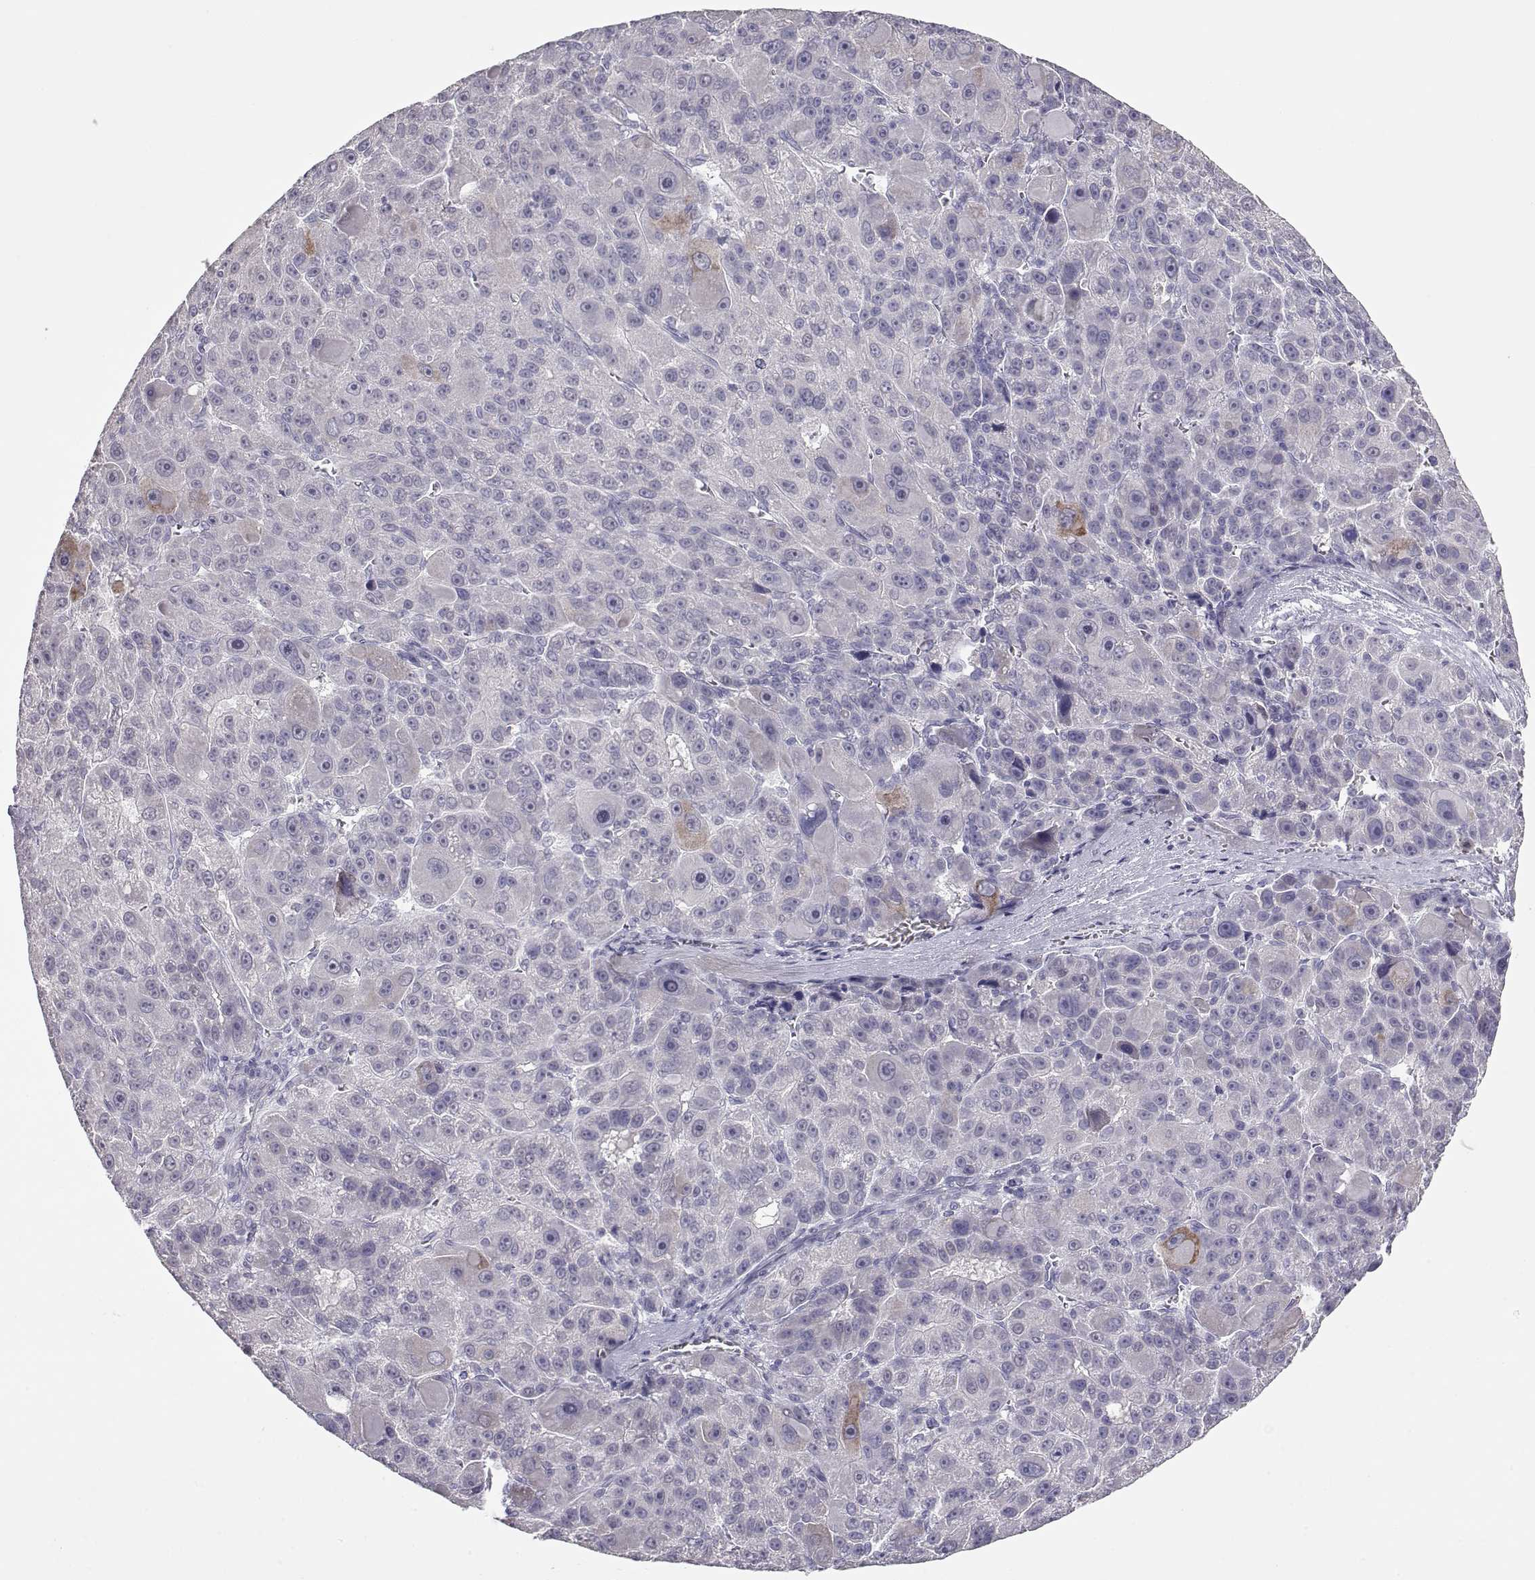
{"staining": {"intensity": "negative", "quantity": "none", "location": "none"}, "tissue": "liver cancer", "cell_type": "Tumor cells", "image_type": "cancer", "snomed": [{"axis": "morphology", "description": "Carcinoma, Hepatocellular, NOS"}, {"axis": "topography", "description": "Liver"}], "caption": "IHC of human liver cancer displays no staining in tumor cells.", "gene": "LAMB3", "patient": {"sex": "male", "age": 76}}